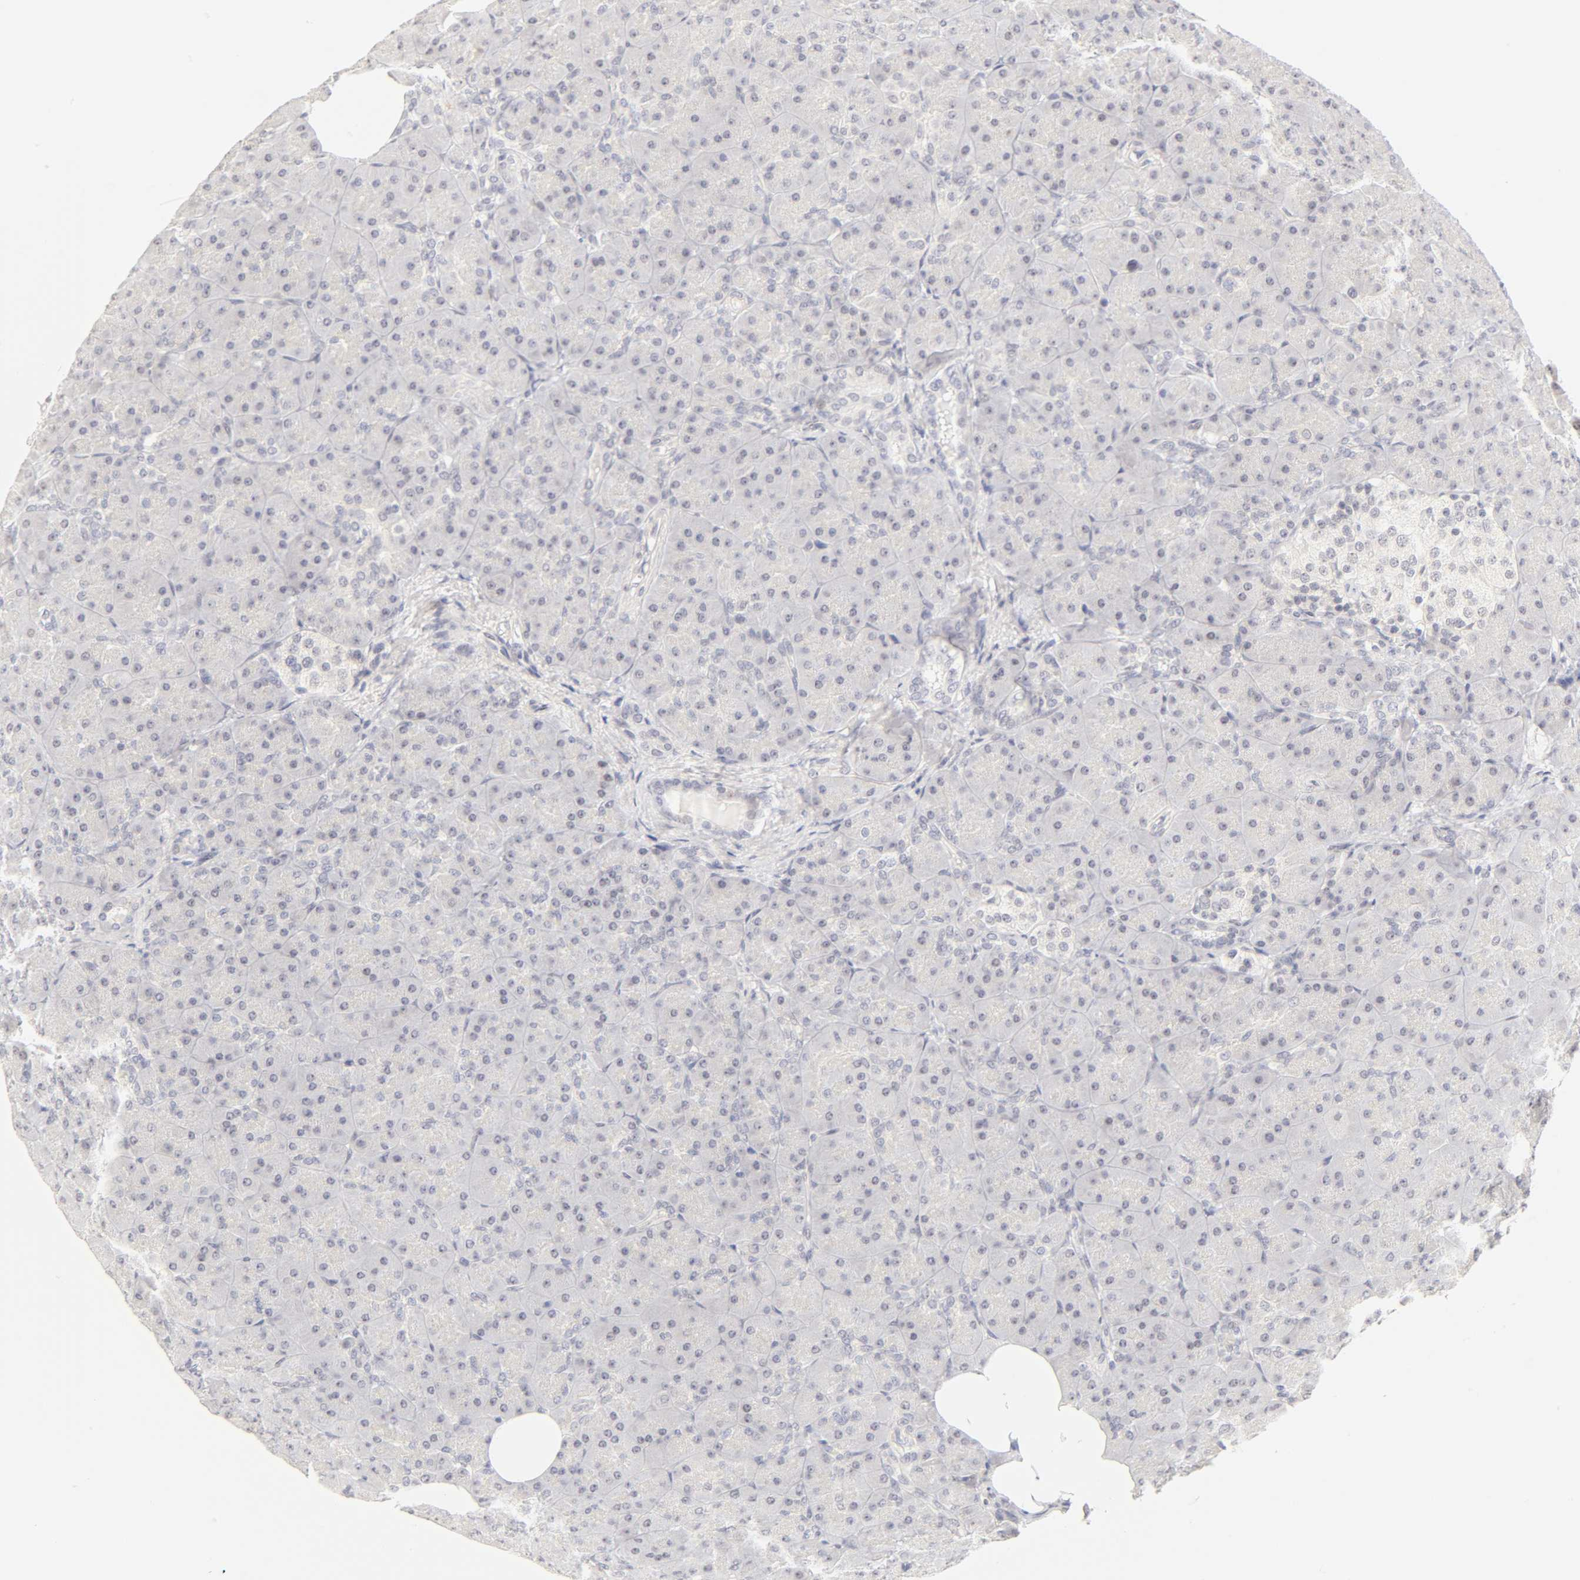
{"staining": {"intensity": "weak", "quantity": "<25%", "location": "nuclear"}, "tissue": "pancreas", "cell_type": "Exocrine glandular cells", "image_type": "normal", "snomed": [{"axis": "morphology", "description": "Normal tissue, NOS"}, {"axis": "topography", "description": "Pancreas"}], "caption": "High power microscopy photomicrograph of an immunohistochemistry (IHC) image of unremarkable pancreas, revealing no significant positivity in exocrine glandular cells.", "gene": "MNAT1", "patient": {"sex": "male", "age": 66}}